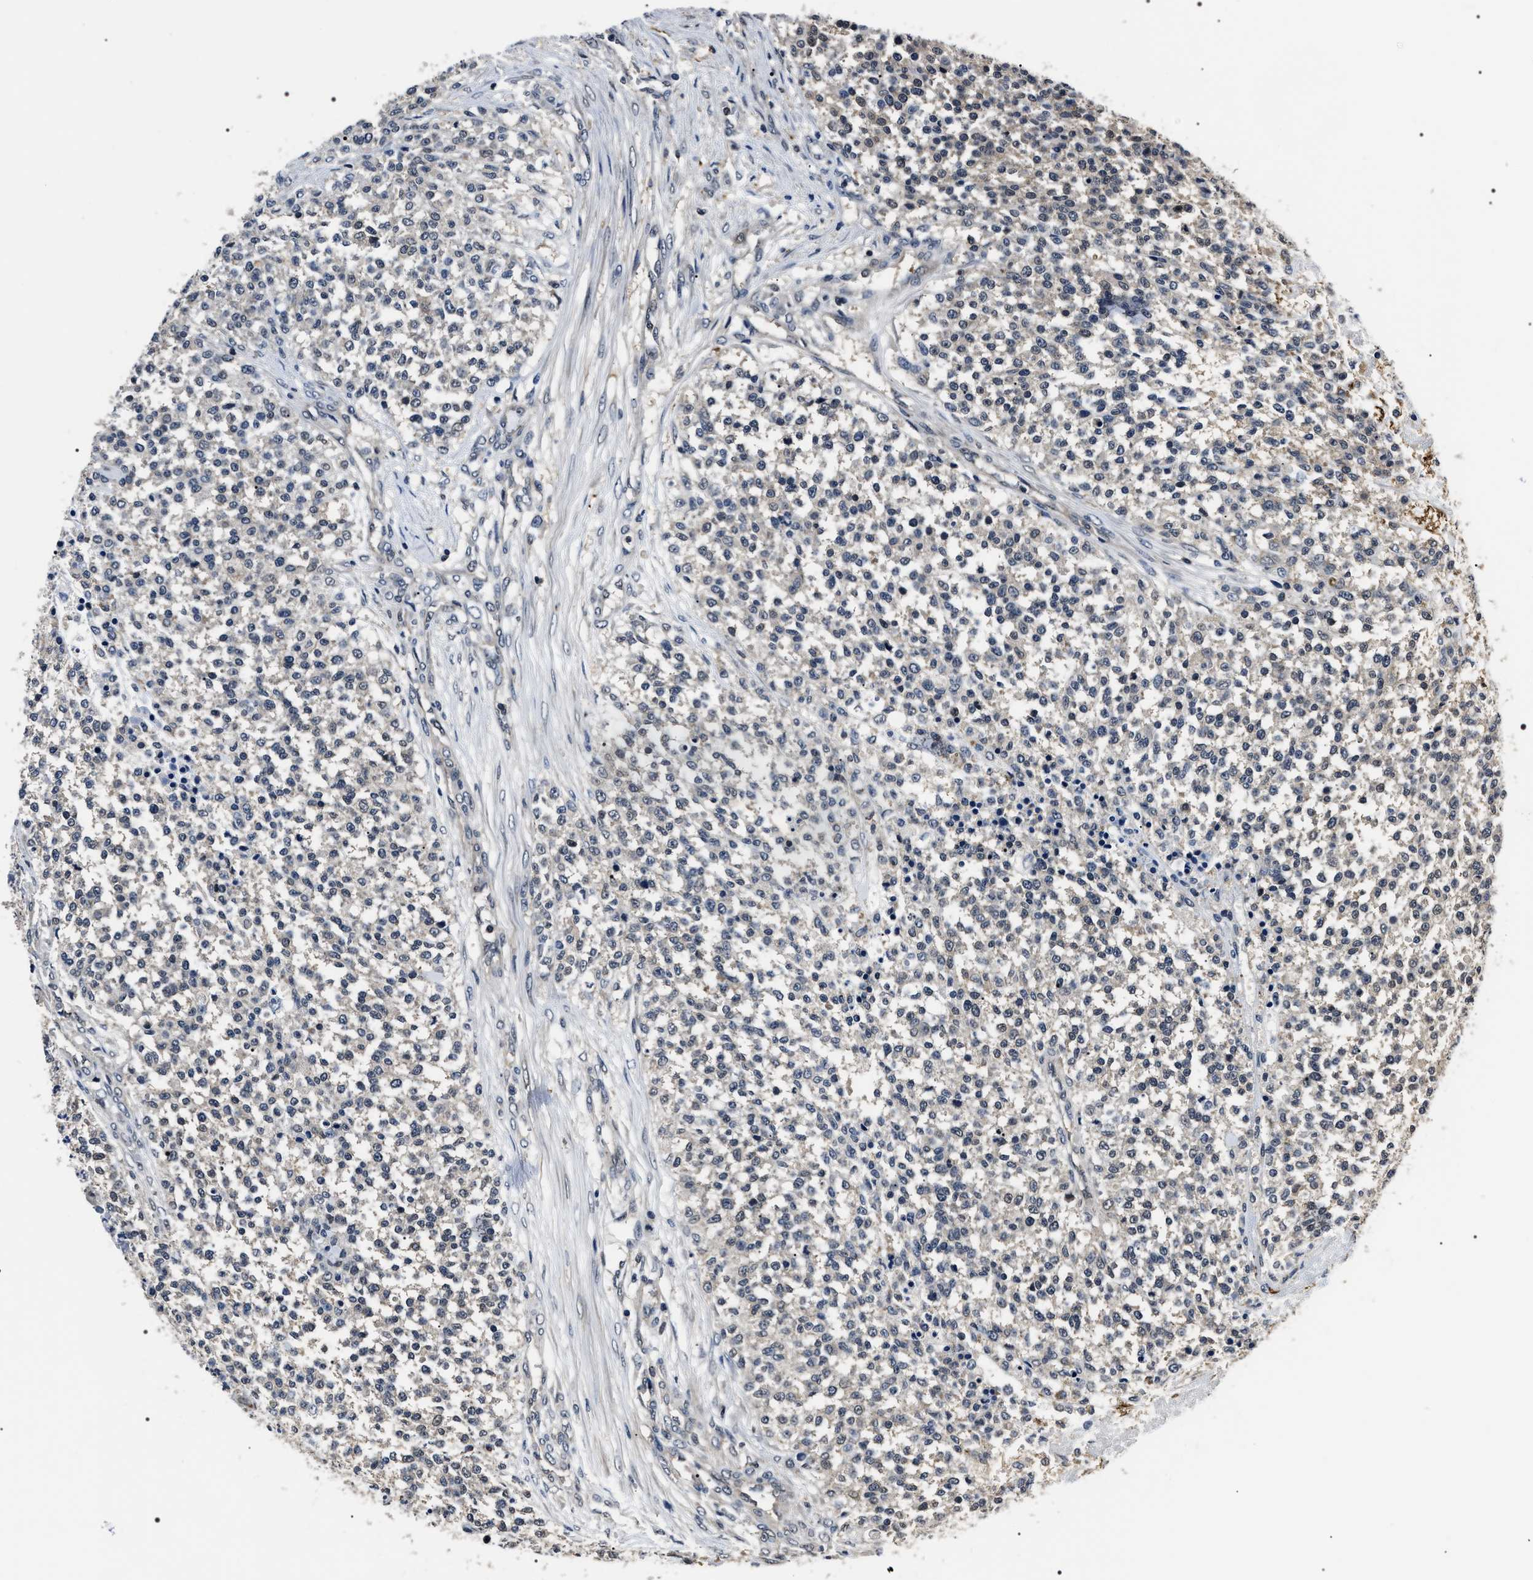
{"staining": {"intensity": "negative", "quantity": "none", "location": "none"}, "tissue": "testis cancer", "cell_type": "Tumor cells", "image_type": "cancer", "snomed": [{"axis": "morphology", "description": "Seminoma, NOS"}, {"axis": "topography", "description": "Testis"}], "caption": "The image displays no significant expression in tumor cells of testis seminoma.", "gene": "SIPA1", "patient": {"sex": "male", "age": 59}}